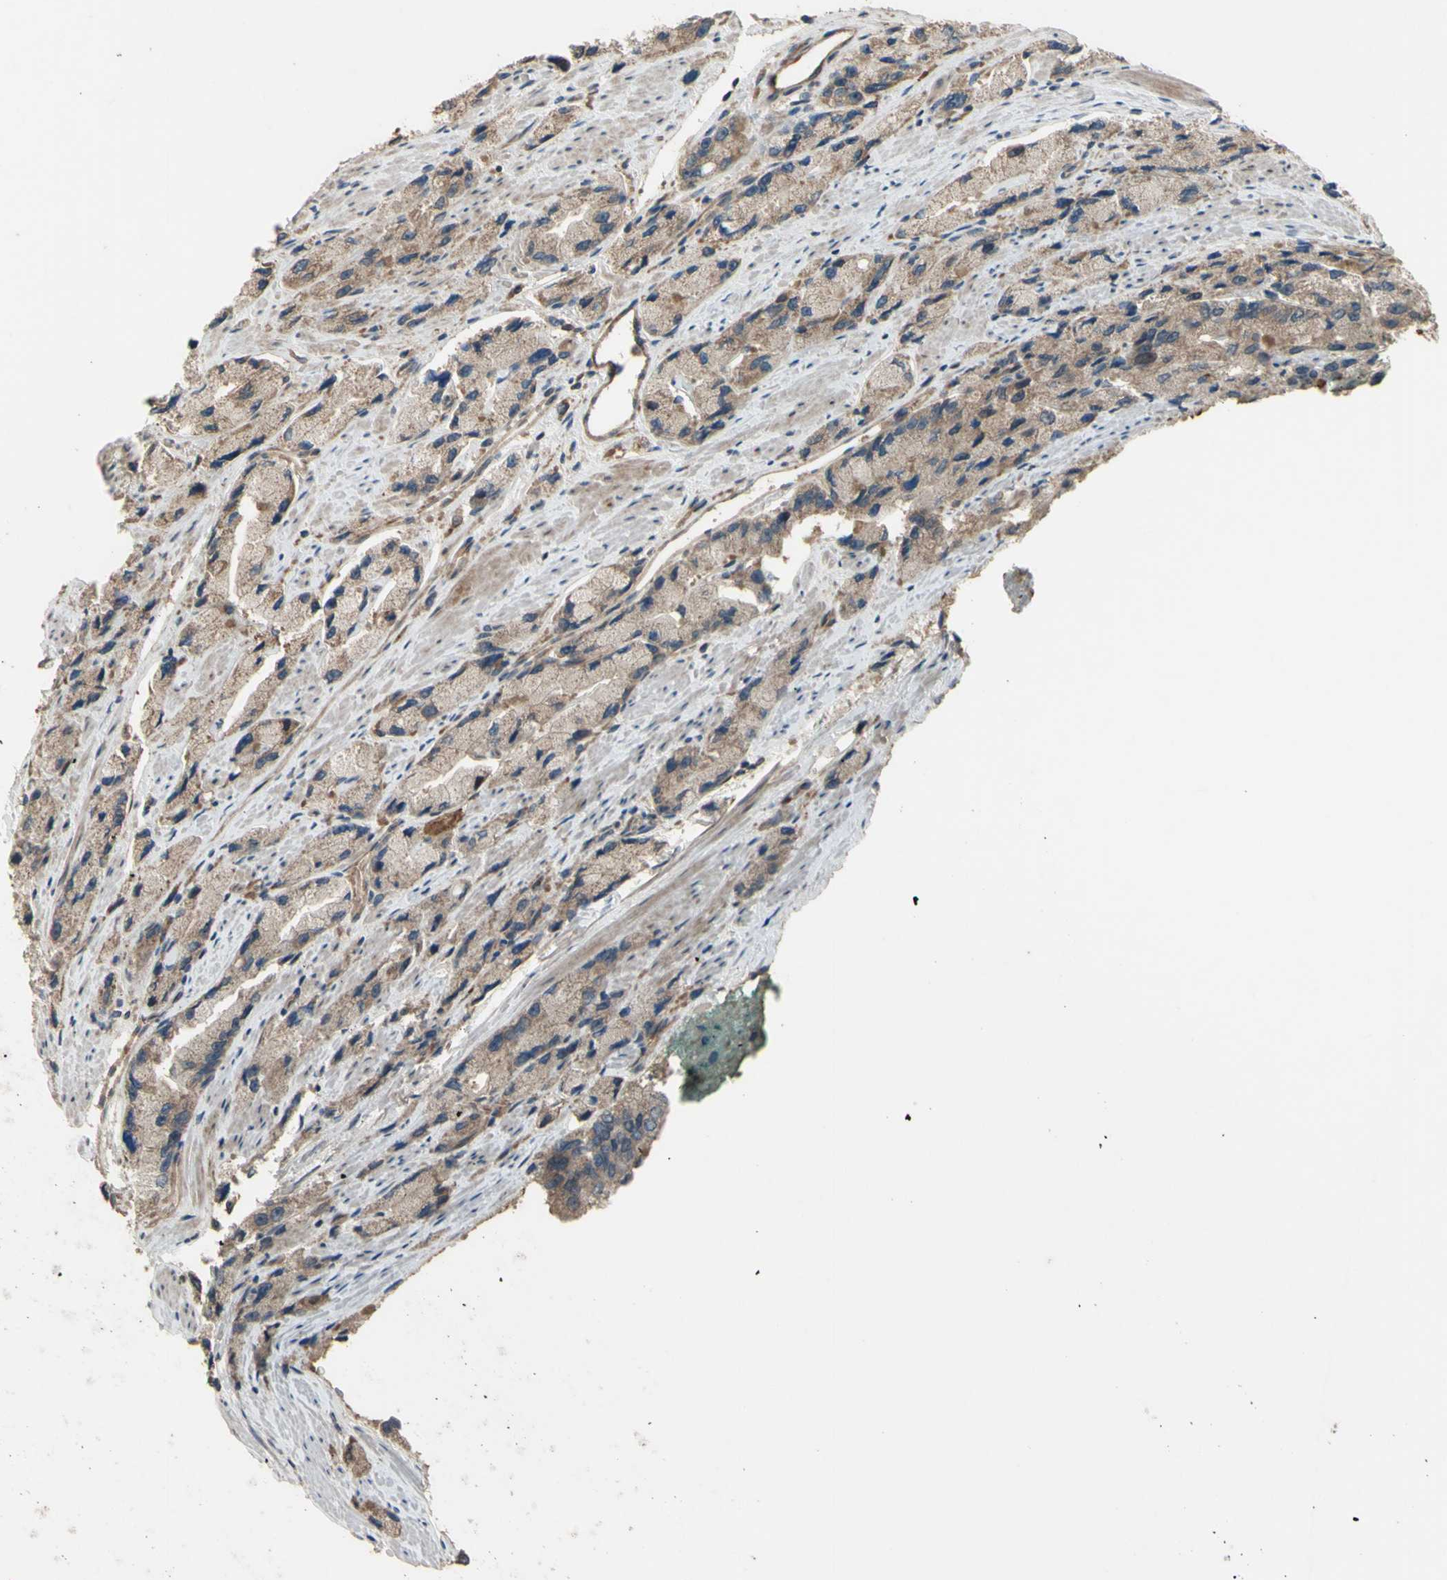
{"staining": {"intensity": "moderate", "quantity": ">75%", "location": "cytoplasmic/membranous"}, "tissue": "prostate cancer", "cell_type": "Tumor cells", "image_type": "cancer", "snomed": [{"axis": "morphology", "description": "Adenocarcinoma, High grade"}, {"axis": "topography", "description": "Prostate"}], "caption": "Human prostate cancer (high-grade adenocarcinoma) stained for a protein (brown) exhibits moderate cytoplasmic/membranous positive positivity in about >75% of tumor cells.", "gene": "SHROOM4", "patient": {"sex": "male", "age": 58}}